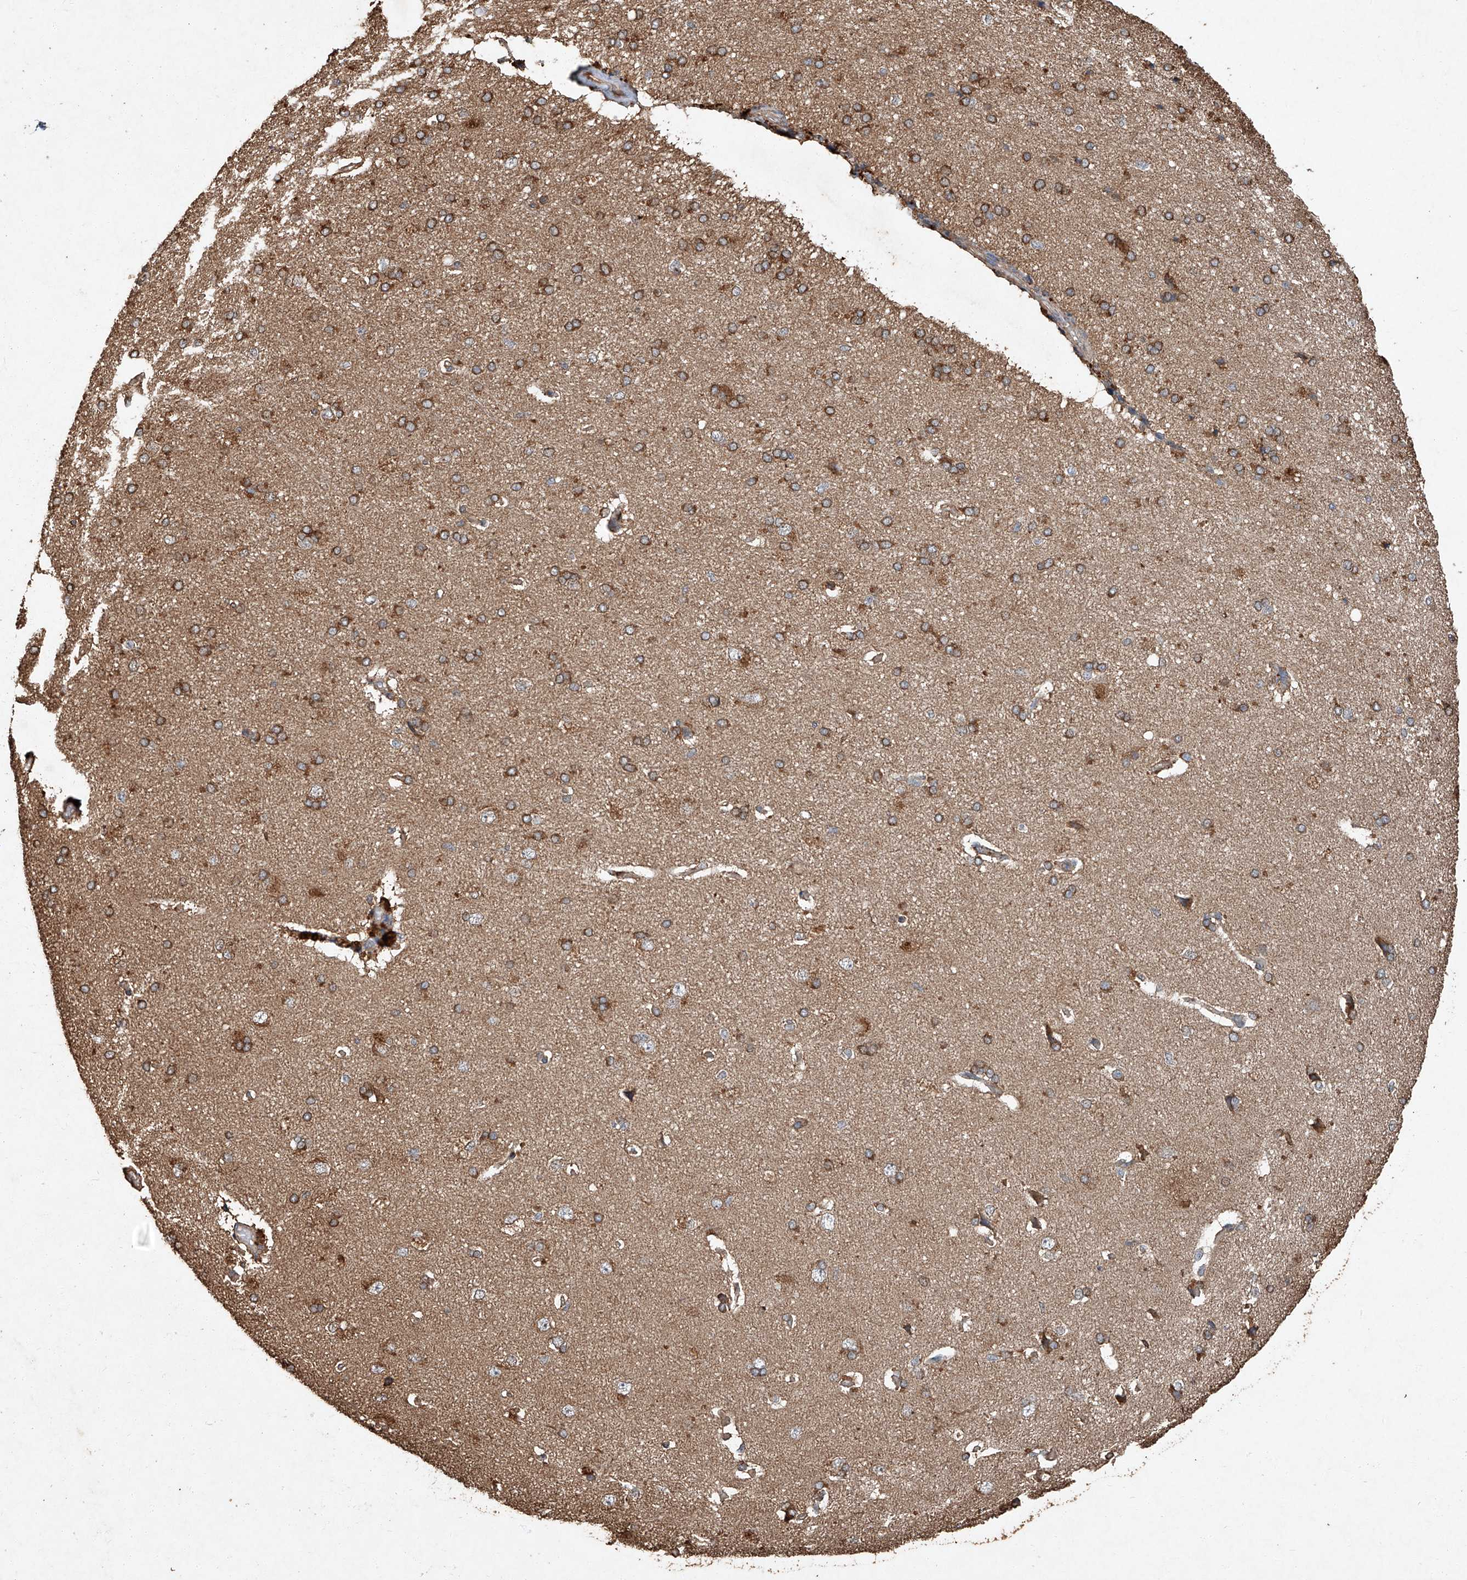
{"staining": {"intensity": "moderate", "quantity": ">75%", "location": "cytoplasmic/membranous"}, "tissue": "cerebral cortex", "cell_type": "Endothelial cells", "image_type": "normal", "snomed": [{"axis": "morphology", "description": "Normal tissue, NOS"}, {"axis": "topography", "description": "Cerebral cortex"}], "caption": "Cerebral cortex stained for a protein displays moderate cytoplasmic/membranous positivity in endothelial cells. Immunohistochemistry (ihc) stains the protein in brown and the nuclei are stained blue.", "gene": "STK3", "patient": {"sex": "male", "age": 62}}